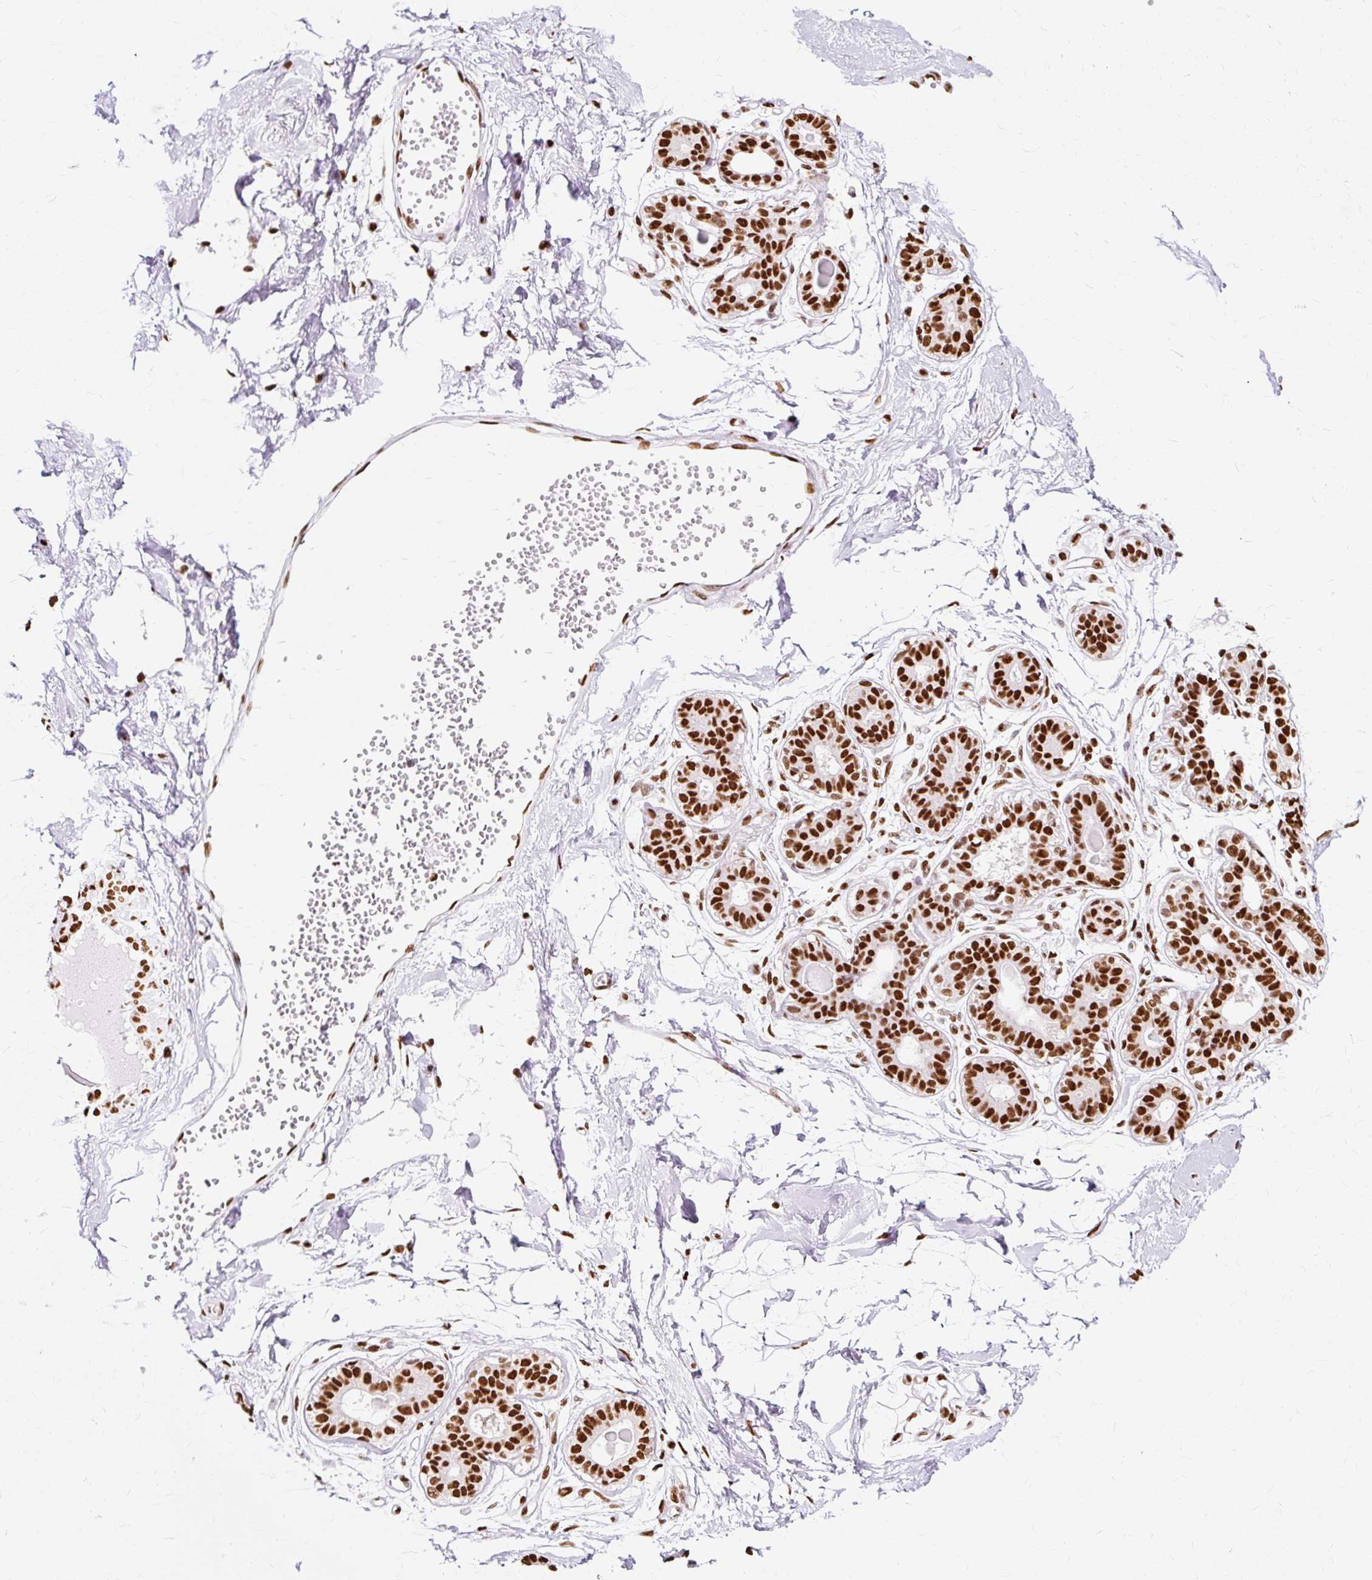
{"staining": {"intensity": "moderate", "quantity": ">75%", "location": "nuclear"}, "tissue": "breast", "cell_type": "Adipocytes", "image_type": "normal", "snomed": [{"axis": "morphology", "description": "Normal tissue, NOS"}, {"axis": "topography", "description": "Breast"}], "caption": "Immunohistochemical staining of benign human breast shows medium levels of moderate nuclear positivity in about >75% of adipocytes. The protein is shown in brown color, while the nuclei are stained blue.", "gene": "XRCC6", "patient": {"sex": "female", "age": 45}}